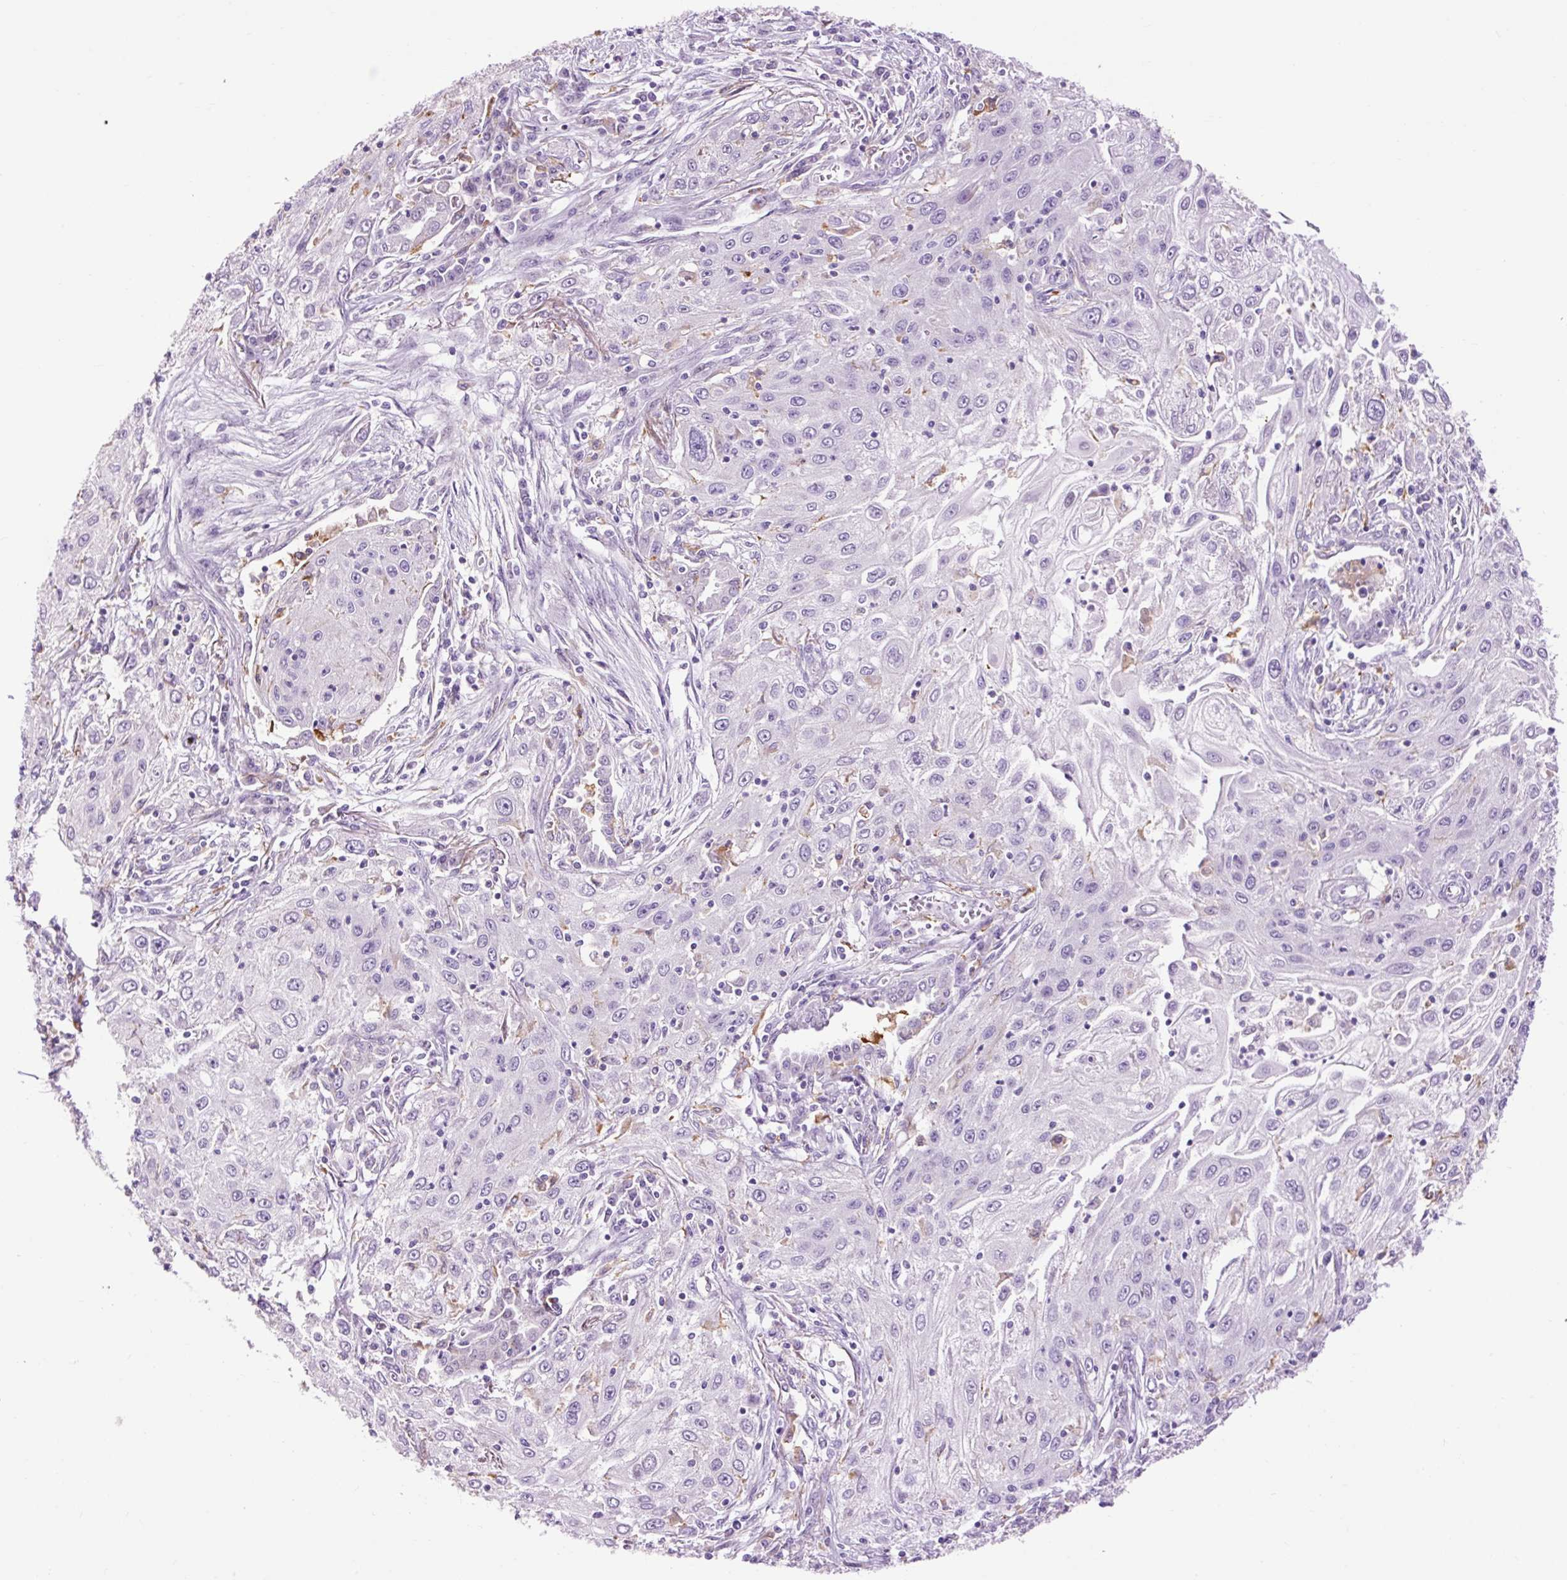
{"staining": {"intensity": "negative", "quantity": "none", "location": "none"}, "tissue": "lung cancer", "cell_type": "Tumor cells", "image_type": "cancer", "snomed": [{"axis": "morphology", "description": "Squamous cell carcinoma, NOS"}, {"axis": "topography", "description": "Lung"}], "caption": "An immunohistochemistry photomicrograph of lung cancer is shown. There is no staining in tumor cells of lung cancer.", "gene": "LY86", "patient": {"sex": "female", "age": 69}}